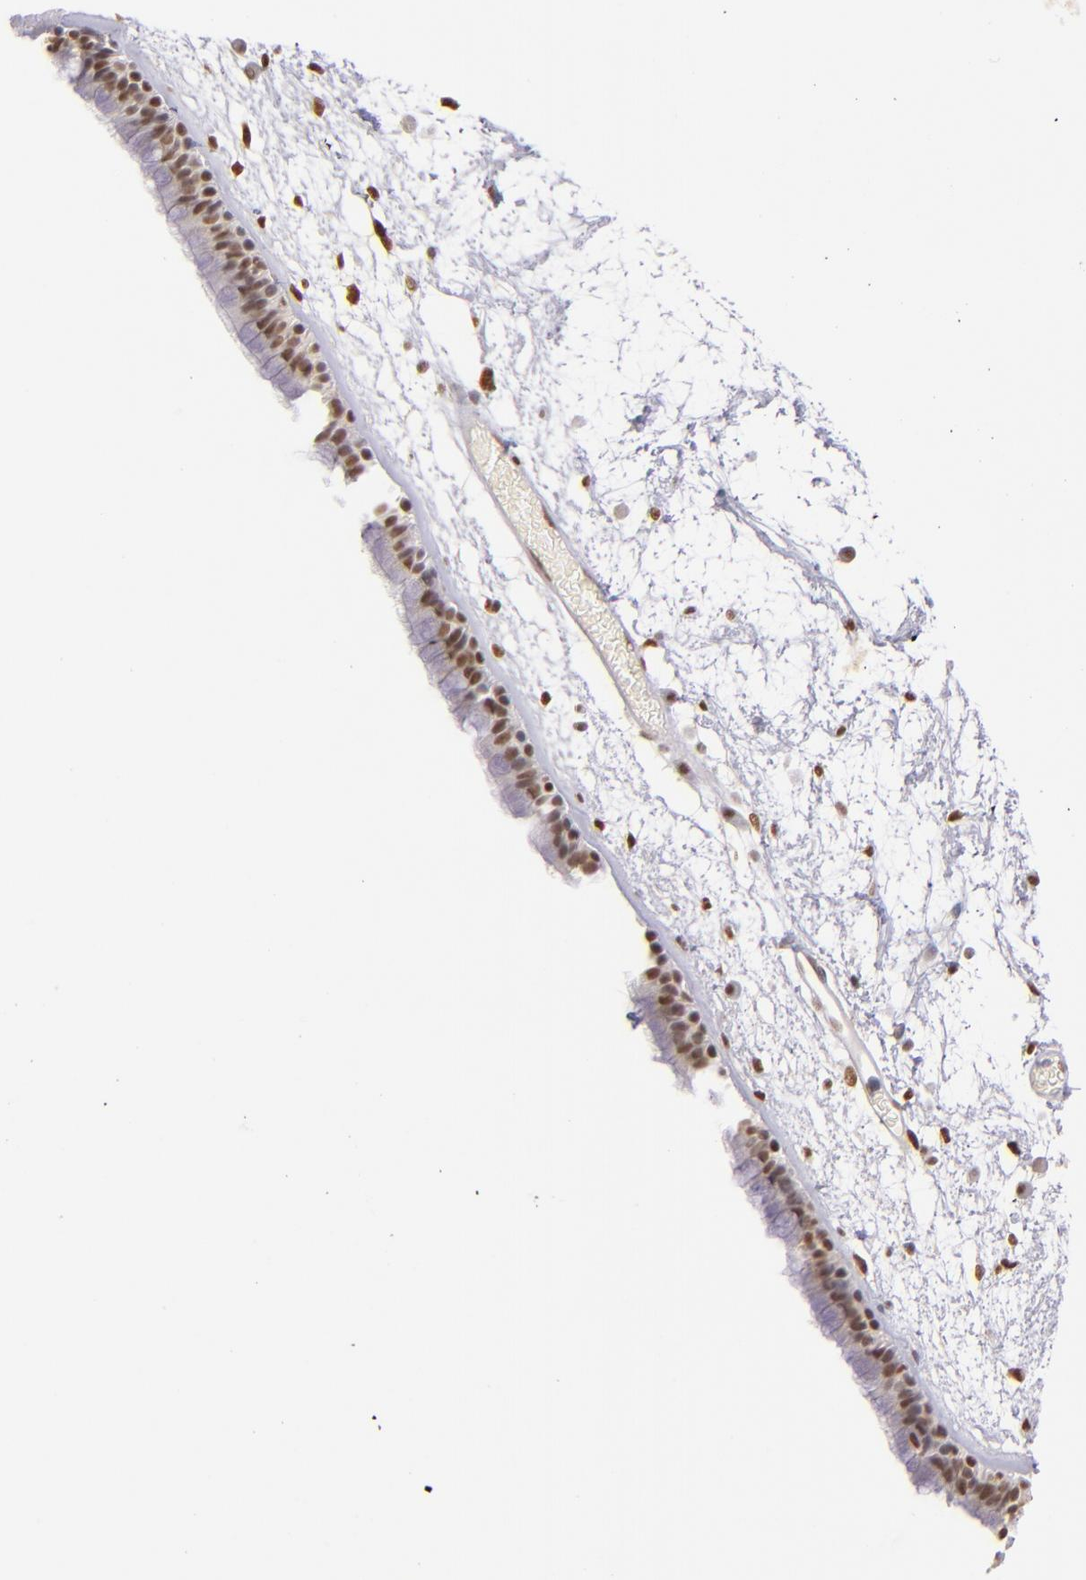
{"staining": {"intensity": "moderate", "quantity": ">75%", "location": "nuclear"}, "tissue": "nasopharynx", "cell_type": "Respiratory epithelial cells", "image_type": "normal", "snomed": [{"axis": "morphology", "description": "Normal tissue, NOS"}, {"axis": "morphology", "description": "Inflammation, NOS"}, {"axis": "topography", "description": "Nasopharynx"}], "caption": "Benign nasopharynx shows moderate nuclear expression in about >75% of respiratory epithelial cells.", "gene": "NCOR2", "patient": {"sex": "male", "age": 48}}